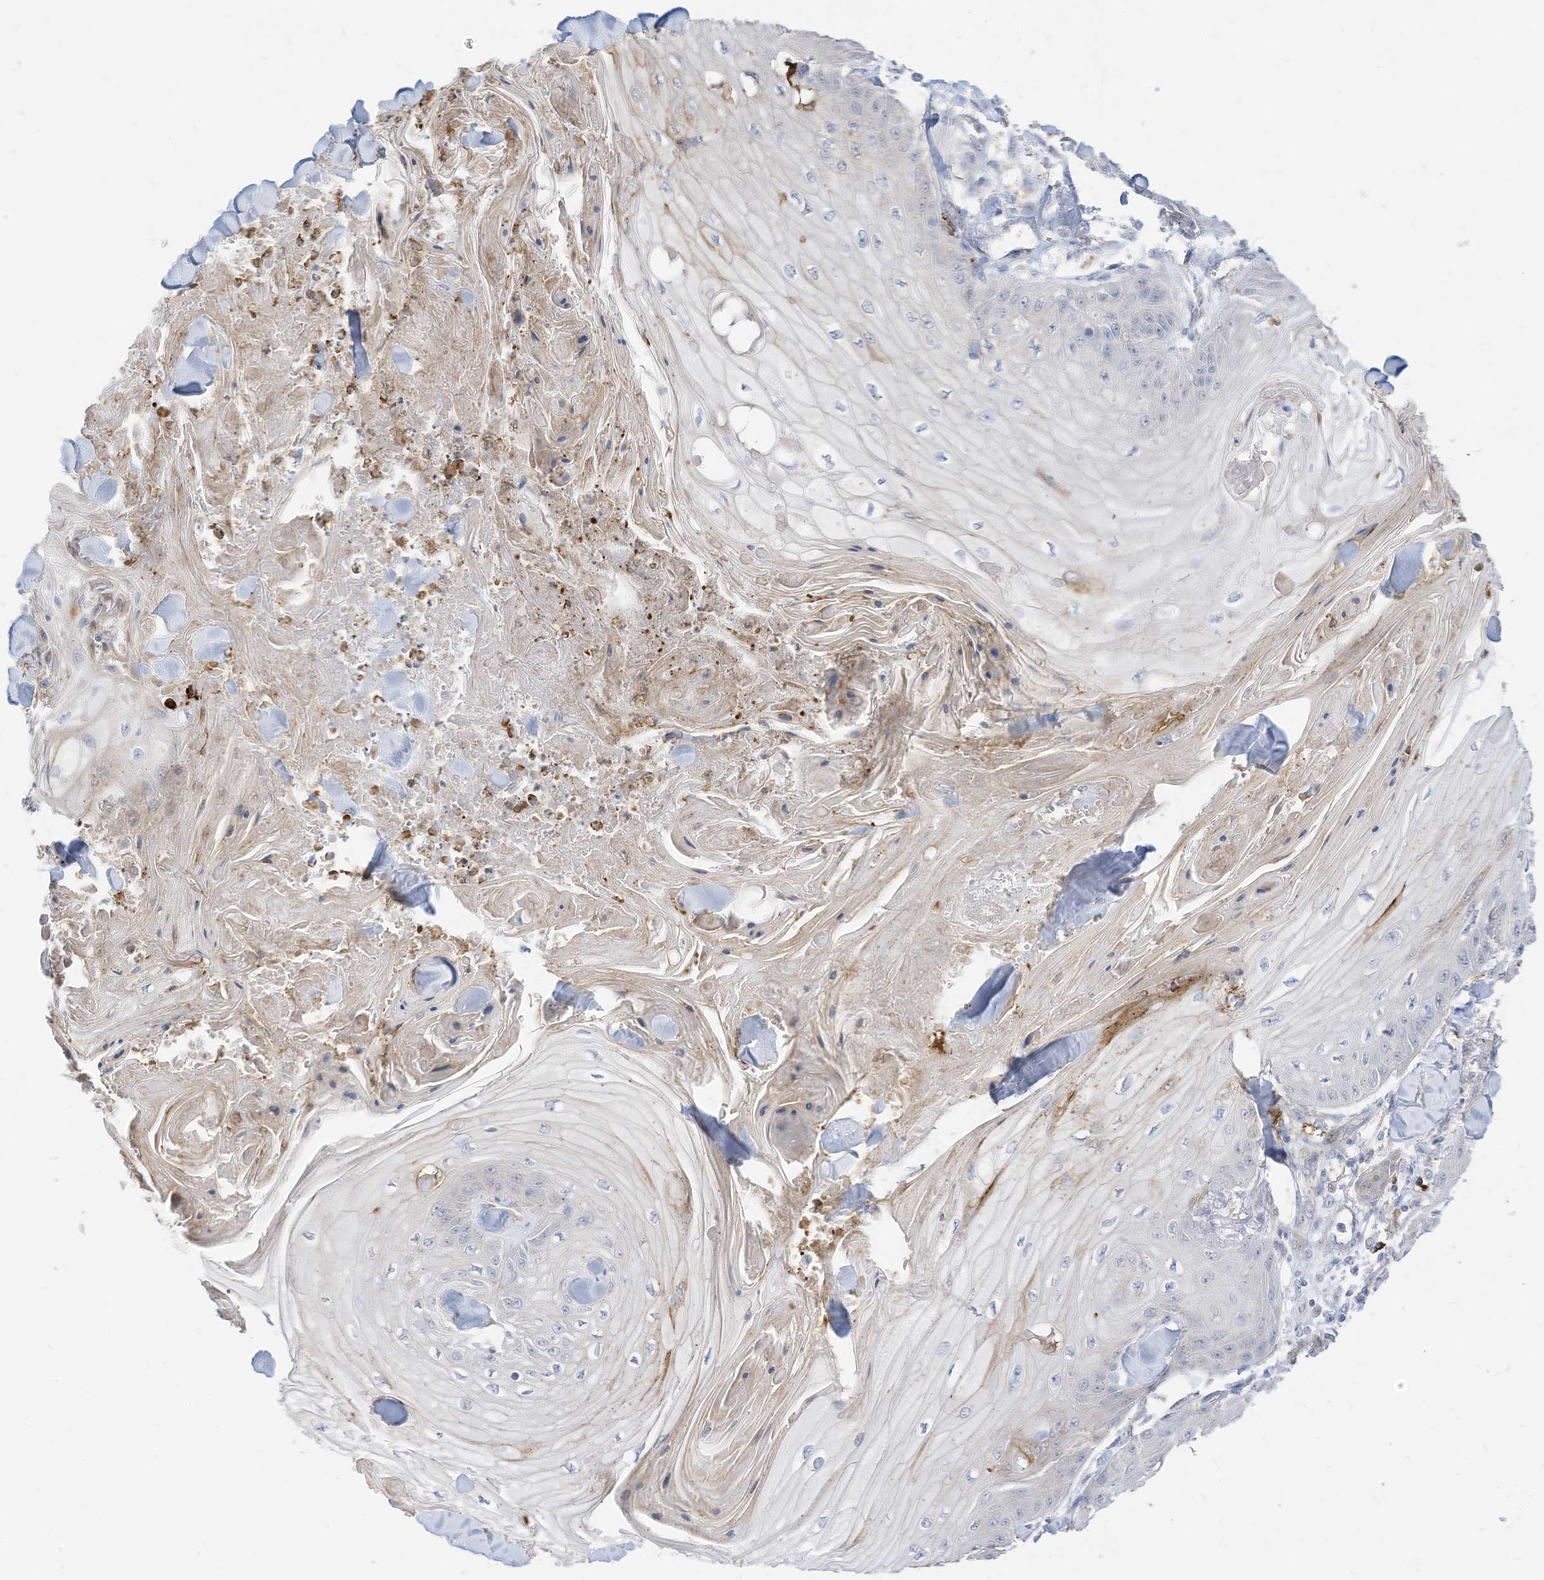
{"staining": {"intensity": "negative", "quantity": "none", "location": "none"}, "tissue": "skin cancer", "cell_type": "Tumor cells", "image_type": "cancer", "snomed": [{"axis": "morphology", "description": "Squamous cell carcinoma, NOS"}, {"axis": "topography", "description": "Skin"}], "caption": "Immunohistochemistry micrograph of human skin cancer stained for a protein (brown), which shows no staining in tumor cells. (Brightfield microscopy of DAB (3,3'-diaminobenzidine) immunohistochemistry (IHC) at high magnification).", "gene": "ATP13A1", "patient": {"sex": "male", "age": 74}}